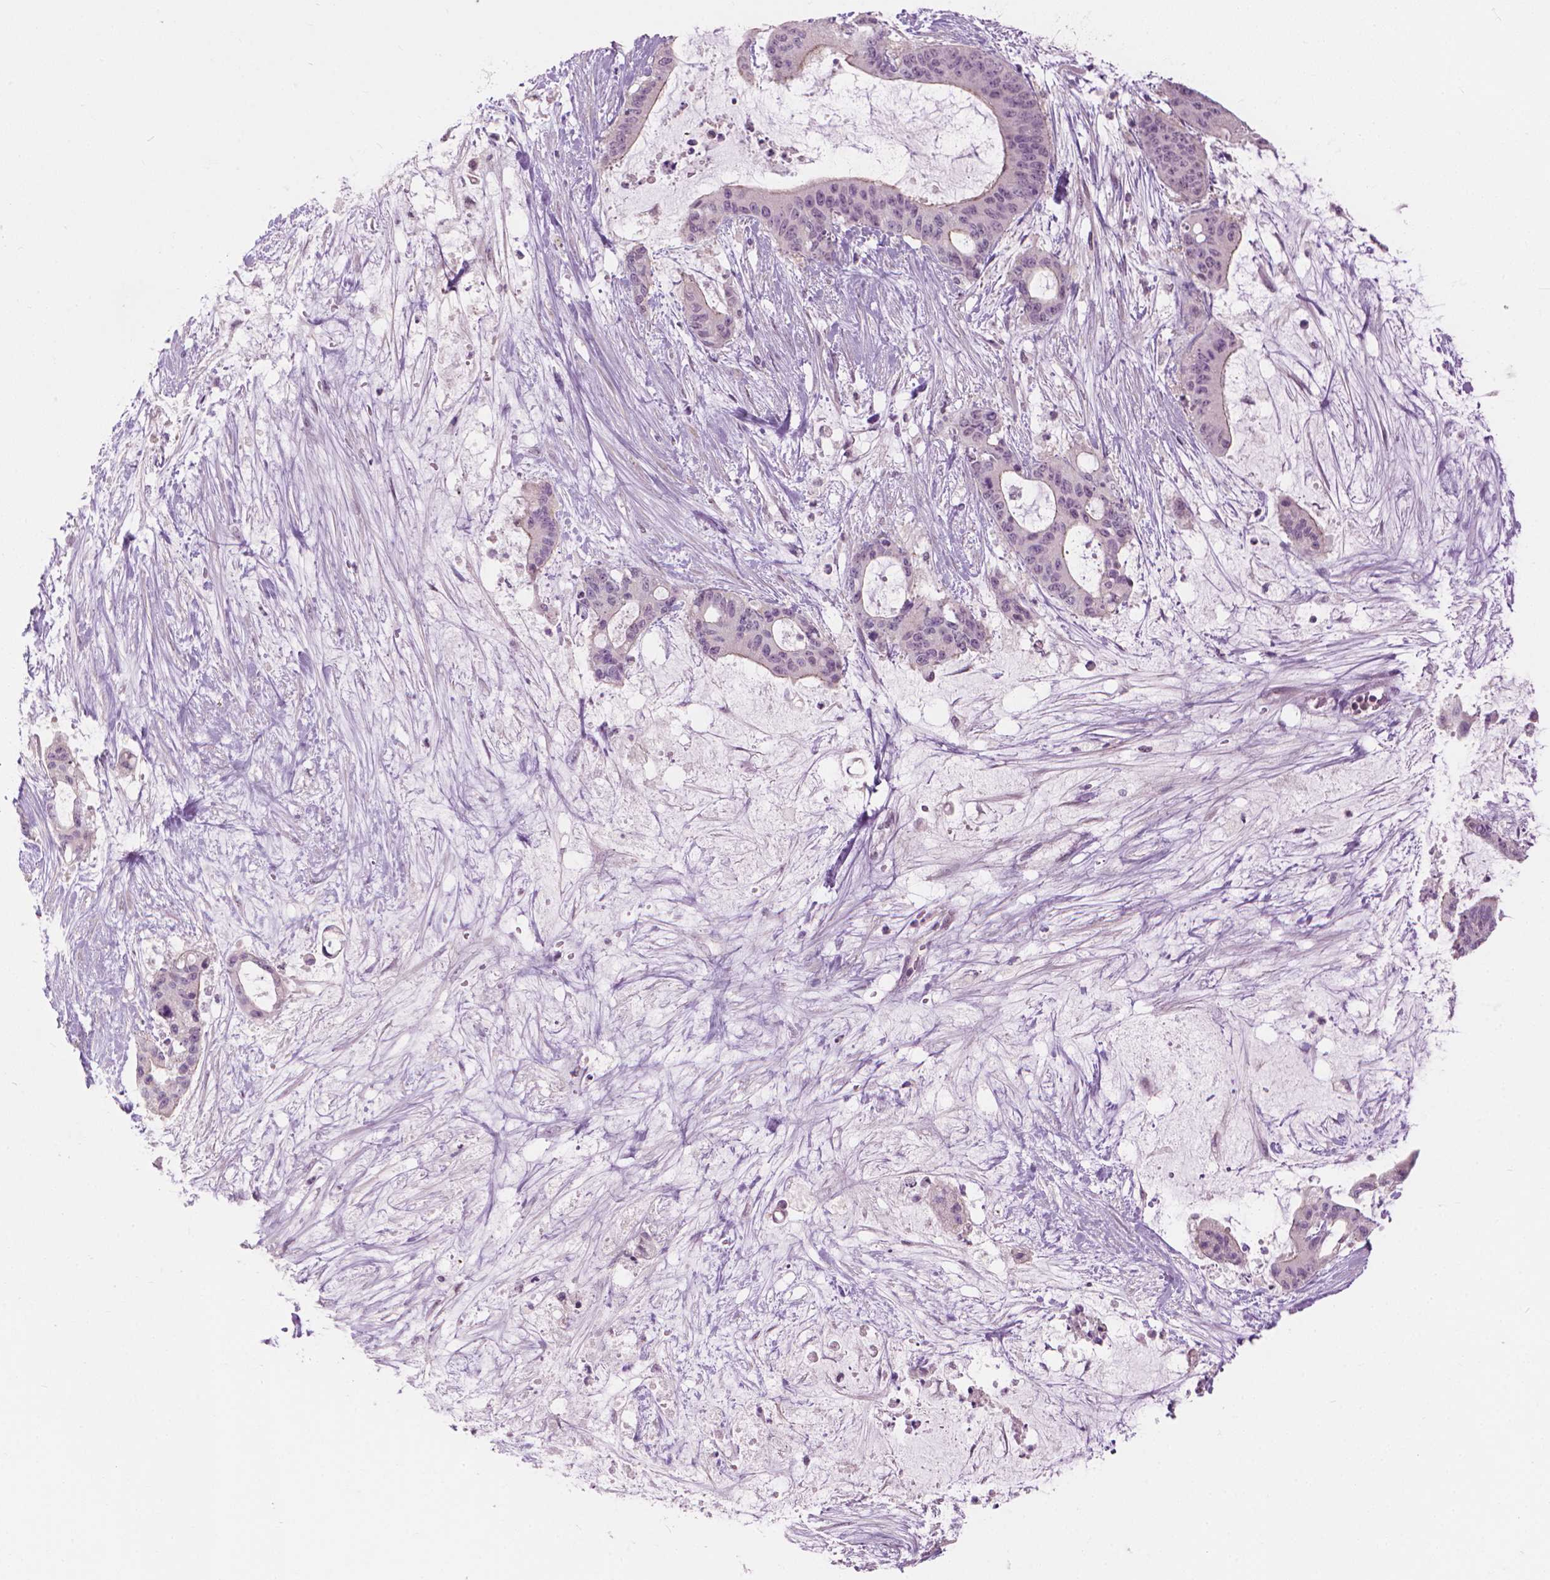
{"staining": {"intensity": "negative", "quantity": "none", "location": "none"}, "tissue": "liver cancer", "cell_type": "Tumor cells", "image_type": "cancer", "snomed": [{"axis": "morphology", "description": "Normal tissue, NOS"}, {"axis": "morphology", "description": "Cholangiocarcinoma"}, {"axis": "topography", "description": "Liver"}, {"axis": "topography", "description": "Peripheral nerve tissue"}], "caption": "A photomicrograph of liver cholangiocarcinoma stained for a protein displays no brown staining in tumor cells.", "gene": "SAXO2", "patient": {"sex": "female", "age": 73}}